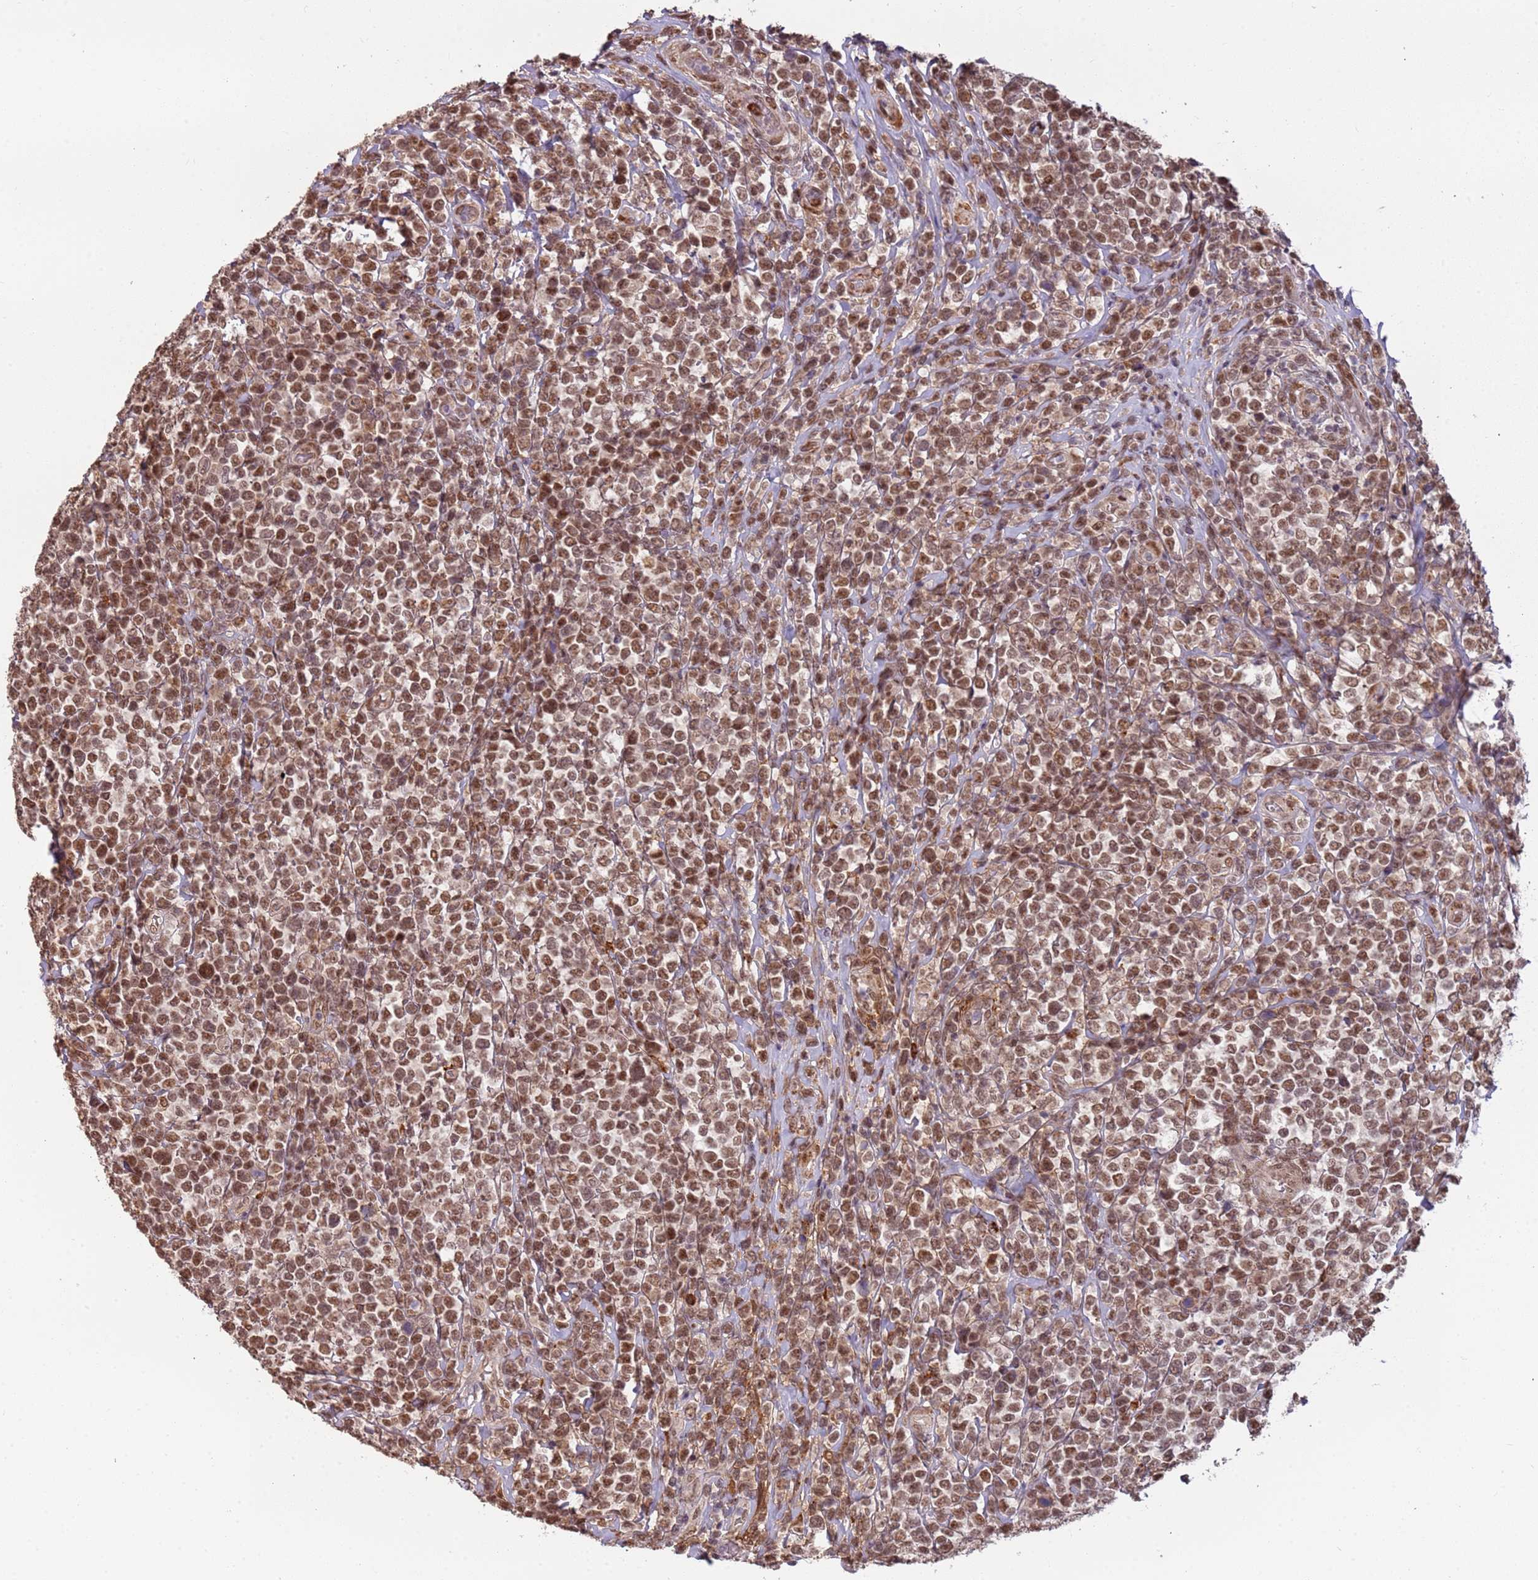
{"staining": {"intensity": "moderate", "quantity": ">75%", "location": "nuclear"}, "tissue": "lymphoma", "cell_type": "Tumor cells", "image_type": "cancer", "snomed": [{"axis": "morphology", "description": "Malignant lymphoma, non-Hodgkin's type, High grade"}, {"axis": "topography", "description": "Soft tissue"}], "caption": "The micrograph demonstrates staining of lymphoma, revealing moderate nuclear protein staining (brown color) within tumor cells.", "gene": "POLR3H", "patient": {"sex": "female", "age": 56}}